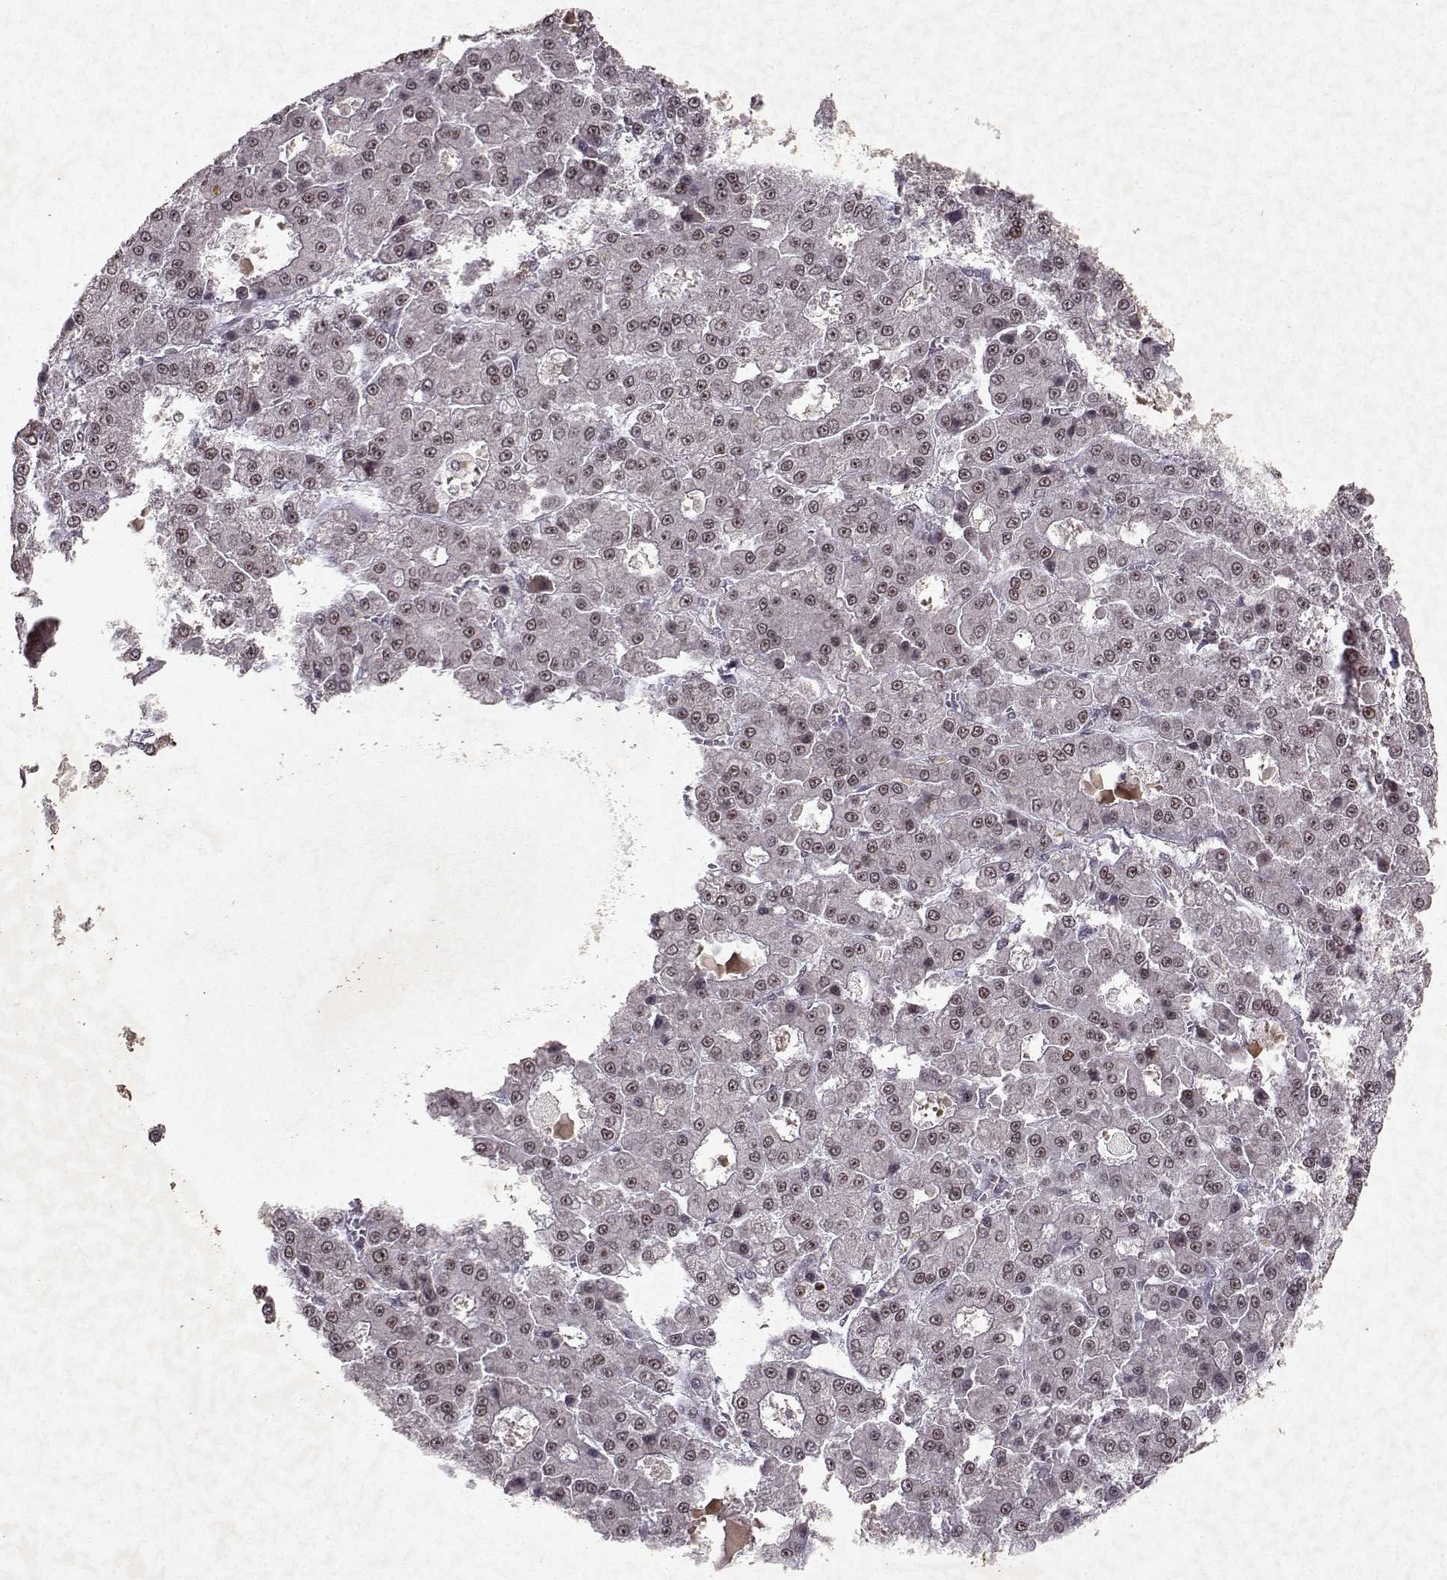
{"staining": {"intensity": "weak", "quantity": "<25%", "location": "nuclear"}, "tissue": "liver cancer", "cell_type": "Tumor cells", "image_type": "cancer", "snomed": [{"axis": "morphology", "description": "Carcinoma, Hepatocellular, NOS"}, {"axis": "topography", "description": "Liver"}], "caption": "High magnification brightfield microscopy of liver hepatocellular carcinoma stained with DAB (3,3'-diaminobenzidine) (brown) and counterstained with hematoxylin (blue): tumor cells show no significant expression.", "gene": "DDX56", "patient": {"sex": "male", "age": 70}}